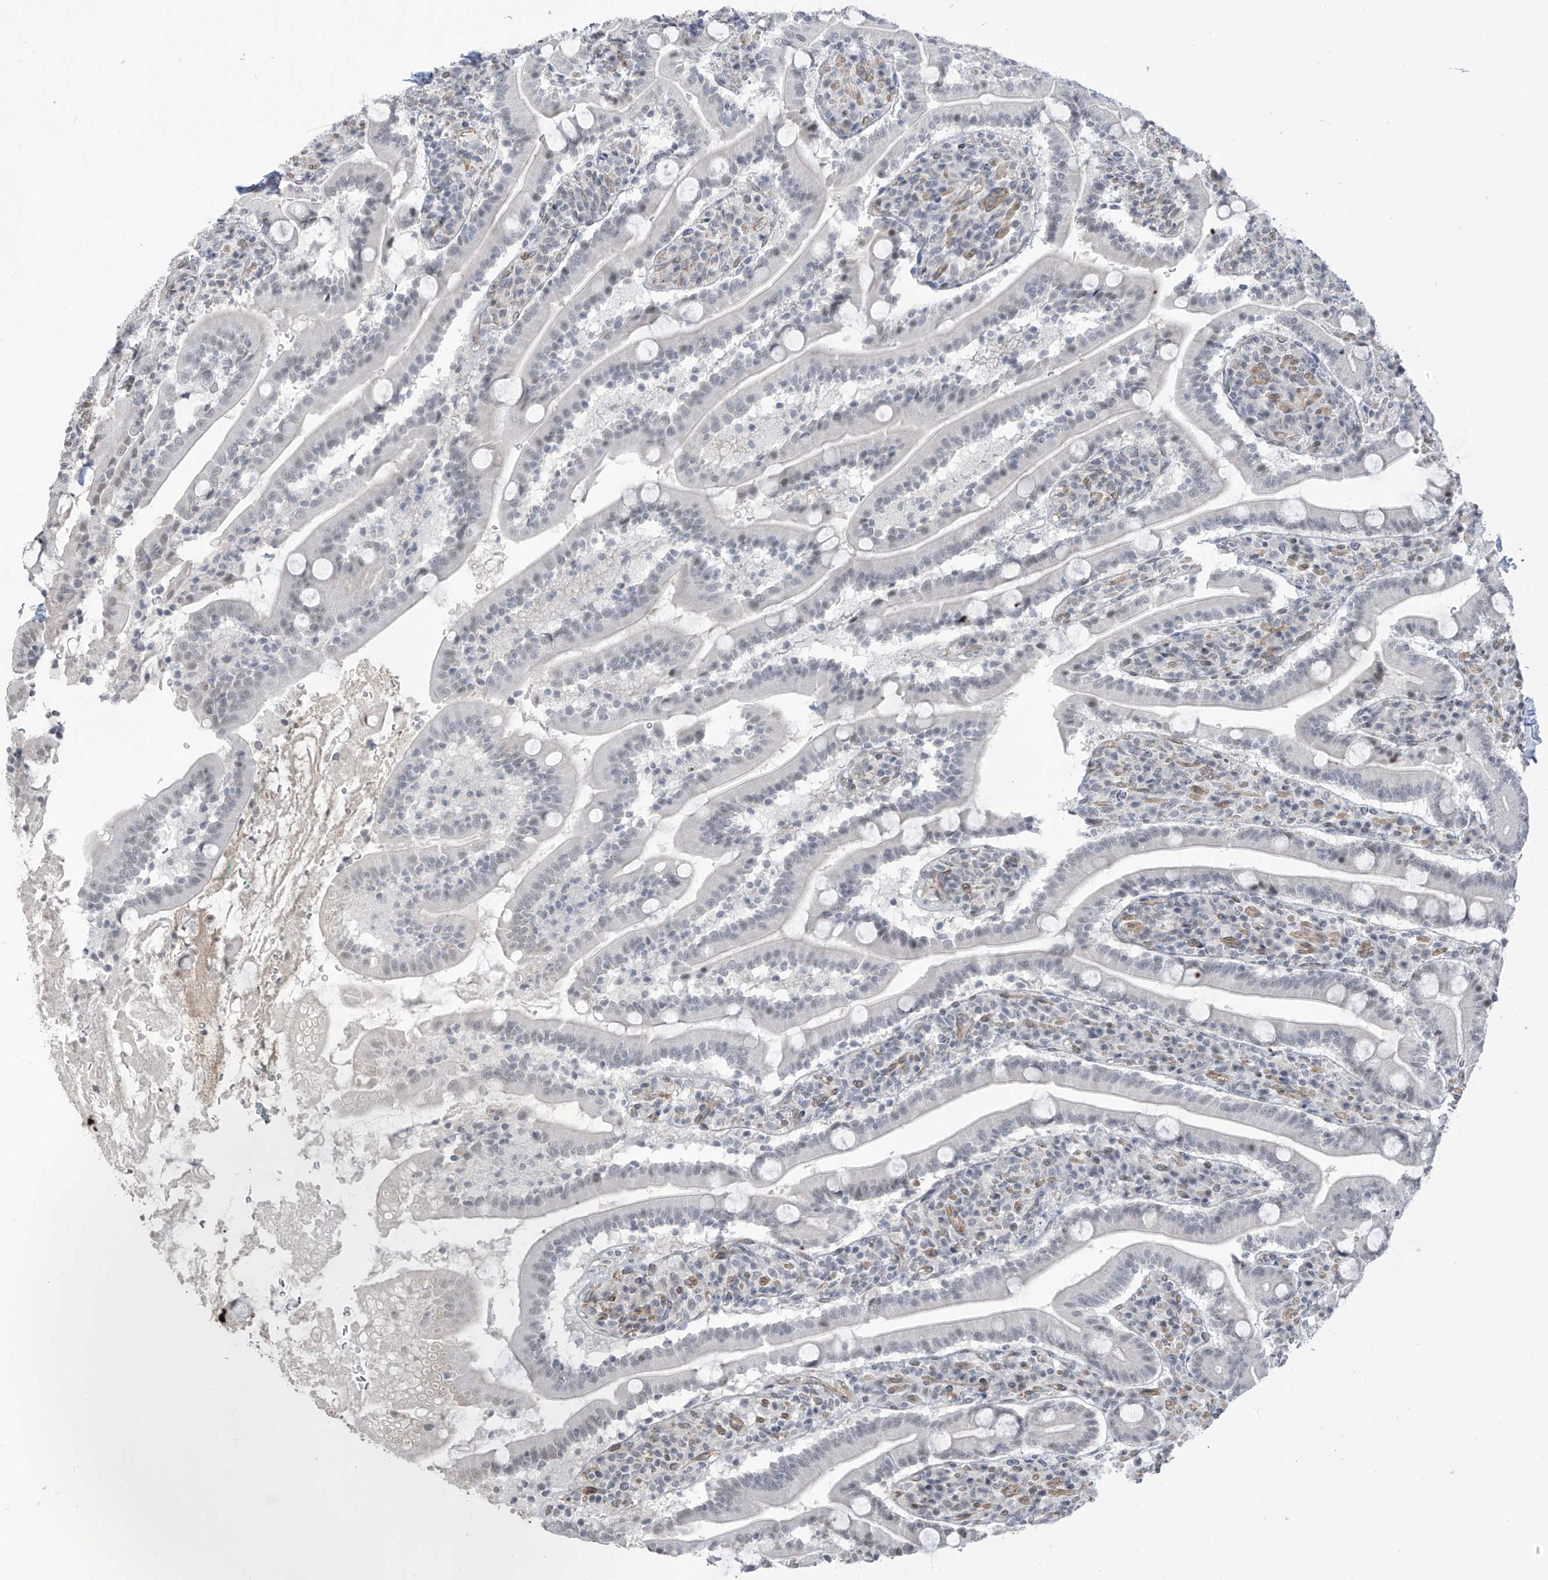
{"staining": {"intensity": "weak", "quantity": "<25%", "location": "nuclear"}, "tissue": "duodenum", "cell_type": "Glandular cells", "image_type": "normal", "snomed": [{"axis": "morphology", "description": "Normal tissue, NOS"}, {"axis": "topography", "description": "Duodenum"}], "caption": "Glandular cells show no significant protein positivity in unremarkable duodenum. (DAB immunohistochemistry (IHC) with hematoxylin counter stain).", "gene": "METAP1D", "patient": {"sex": "male", "age": 35}}